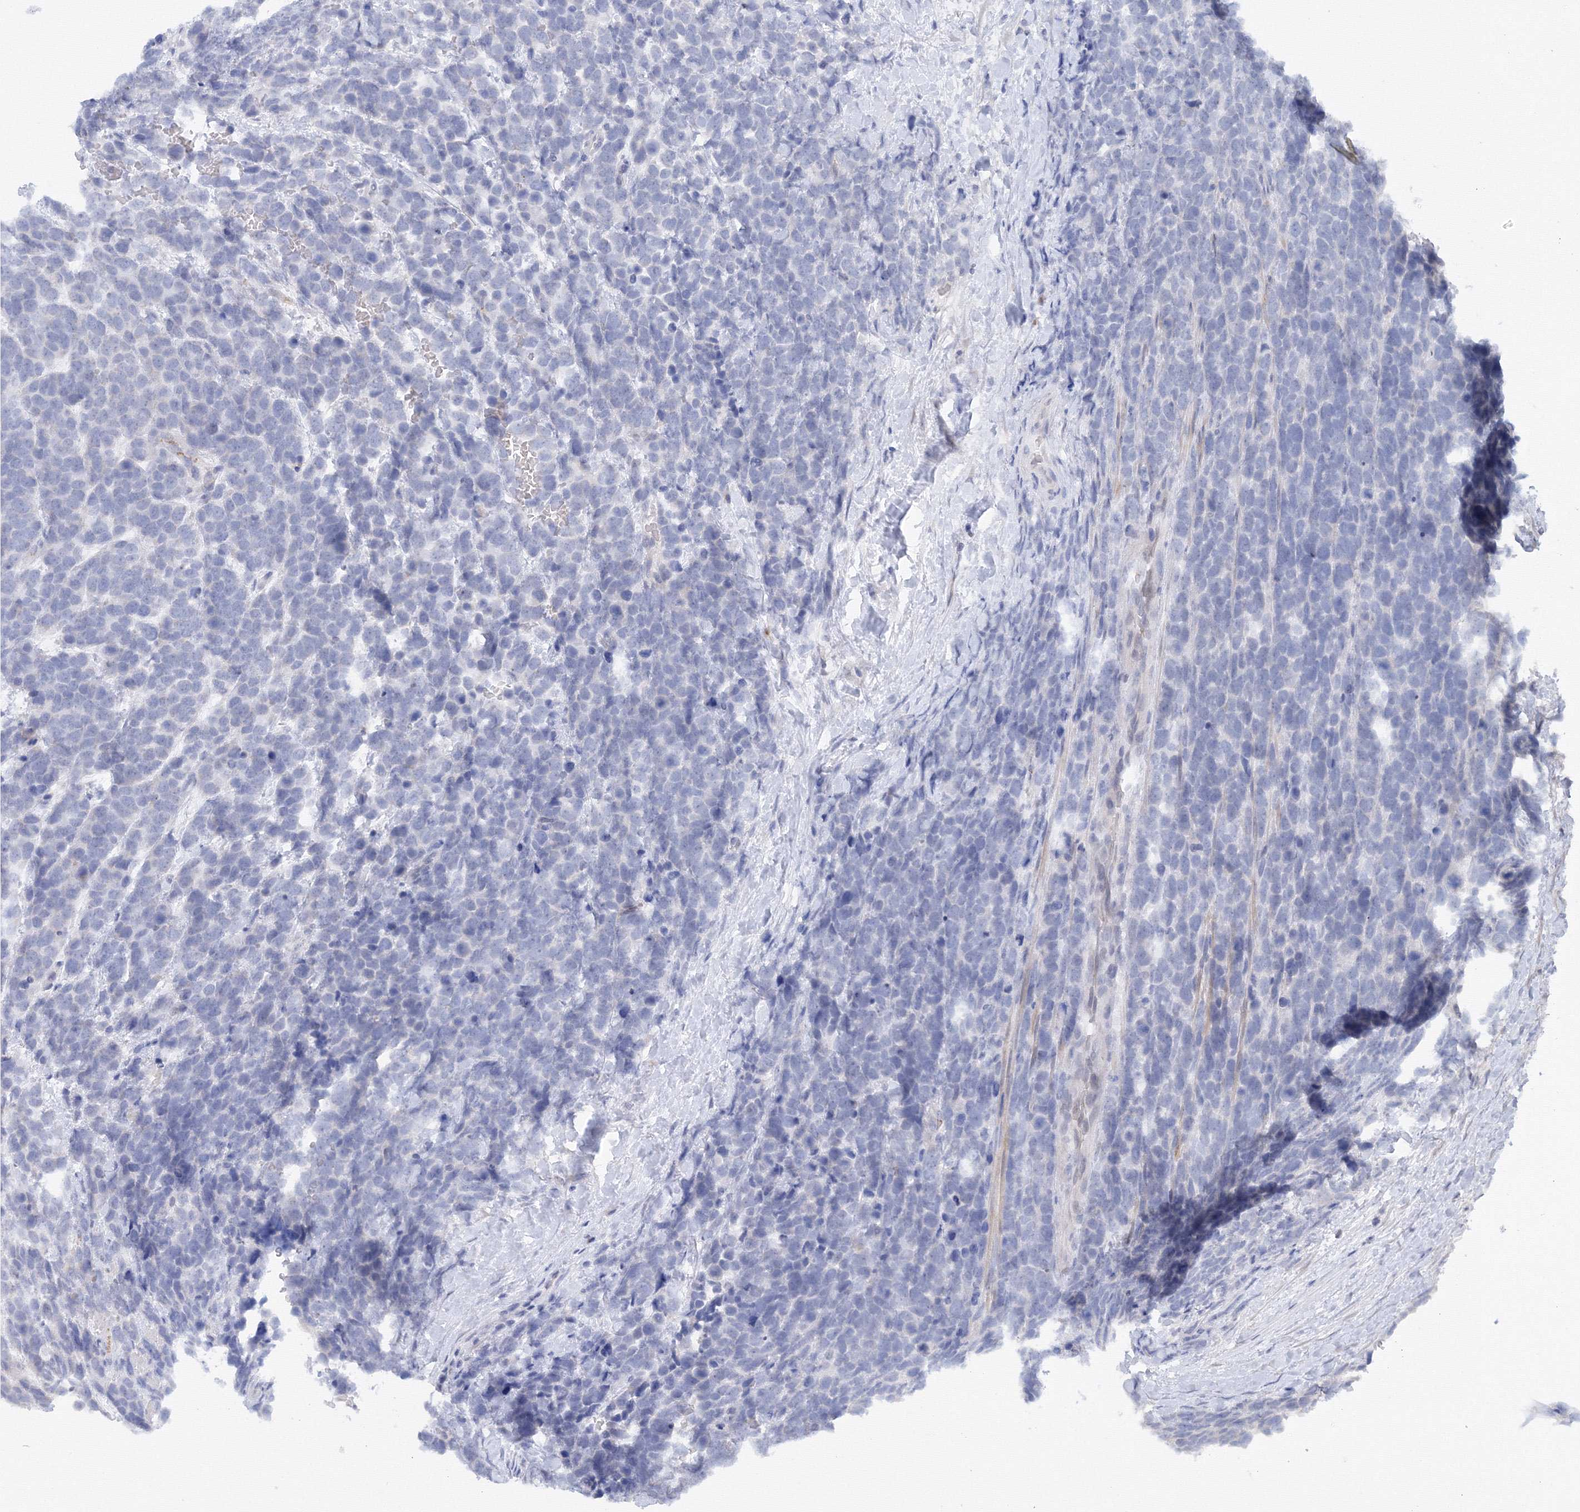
{"staining": {"intensity": "negative", "quantity": "none", "location": "none"}, "tissue": "urothelial cancer", "cell_type": "Tumor cells", "image_type": "cancer", "snomed": [{"axis": "morphology", "description": "Urothelial carcinoma, High grade"}, {"axis": "topography", "description": "Urinary bladder"}], "caption": "Tumor cells are negative for brown protein staining in urothelial cancer. The staining was performed using DAB to visualize the protein expression in brown, while the nuclei were stained in blue with hematoxylin (Magnification: 20x).", "gene": "TAMM41", "patient": {"sex": "female", "age": 82}}